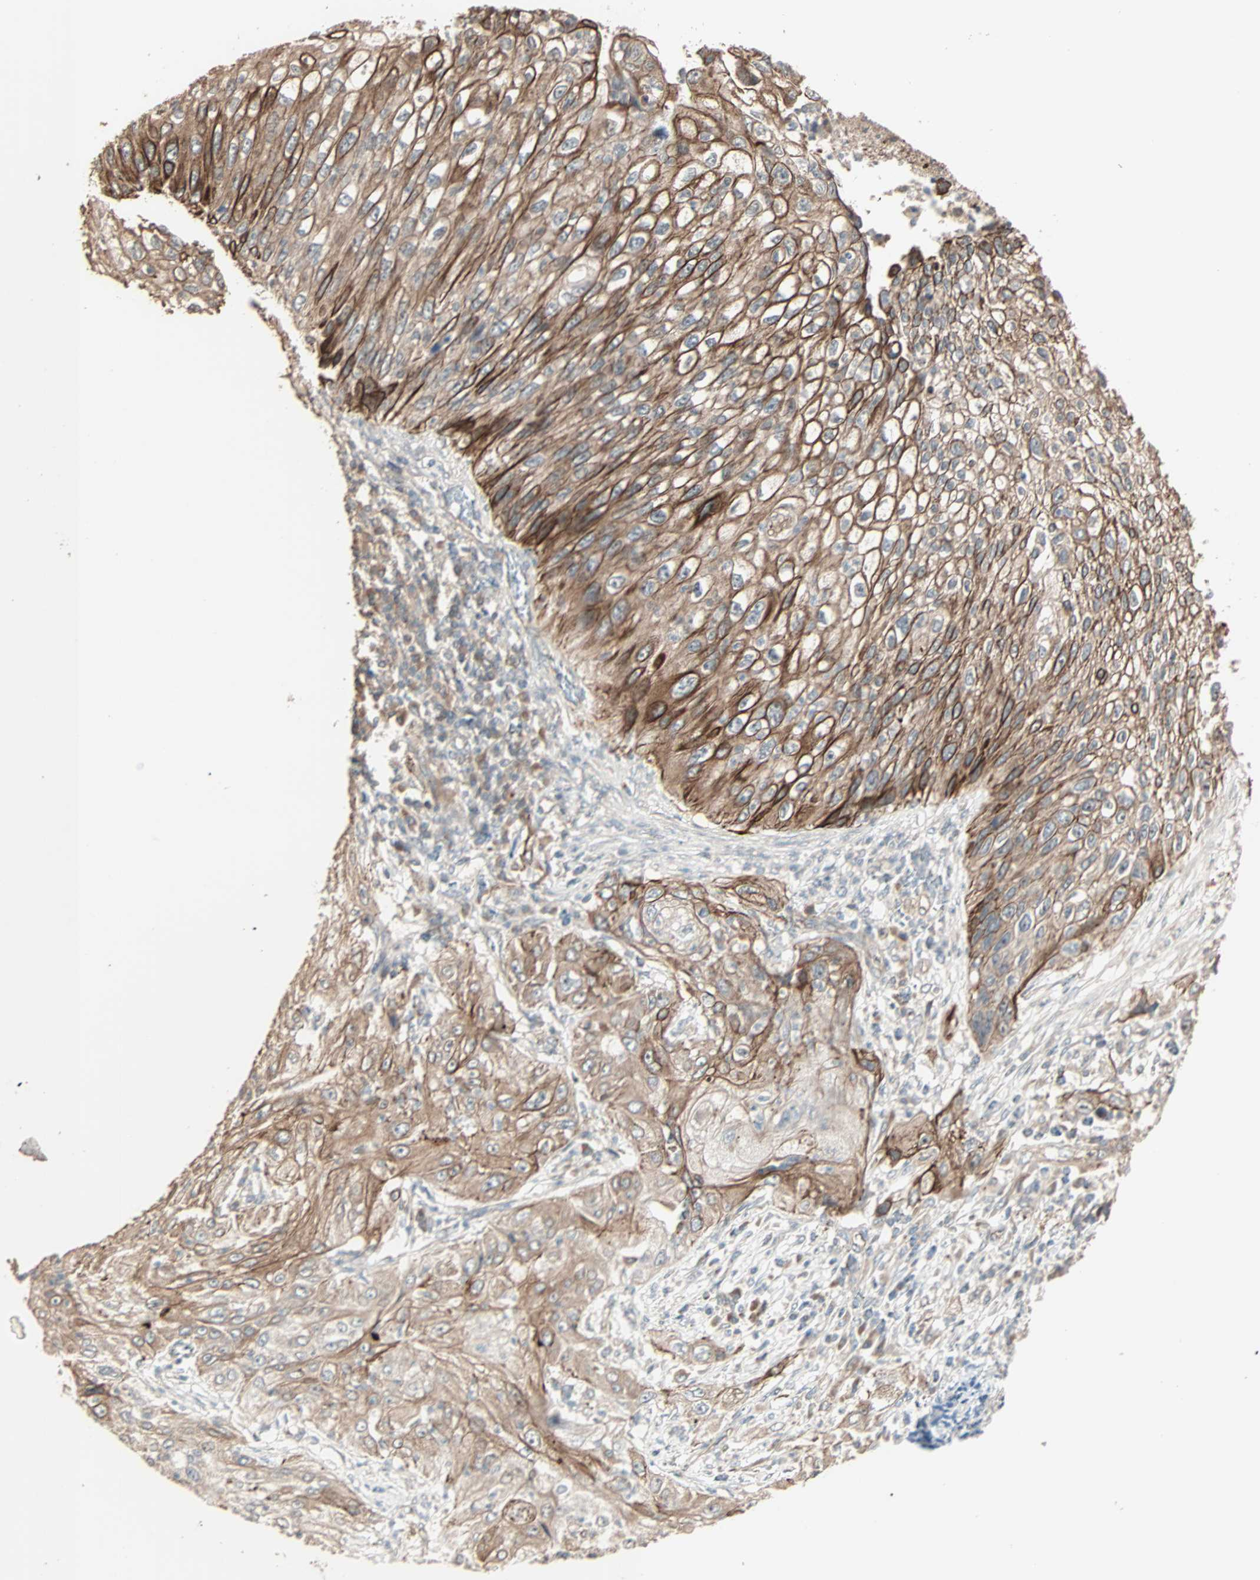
{"staining": {"intensity": "strong", "quantity": ">75%", "location": "cytoplasmic/membranous"}, "tissue": "lung cancer", "cell_type": "Tumor cells", "image_type": "cancer", "snomed": [{"axis": "morphology", "description": "Inflammation, NOS"}, {"axis": "morphology", "description": "Squamous cell carcinoma, NOS"}, {"axis": "topography", "description": "Lymph node"}, {"axis": "topography", "description": "Soft tissue"}, {"axis": "topography", "description": "Lung"}], "caption": "Immunohistochemical staining of human lung squamous cell carcinoma demonstrates high levels of strong cytoplasmic/membranous protein staining in approximately >75% of tumor cells.", "gene": "CALCRL", "patient": {"sex": "male", "age": 66}}